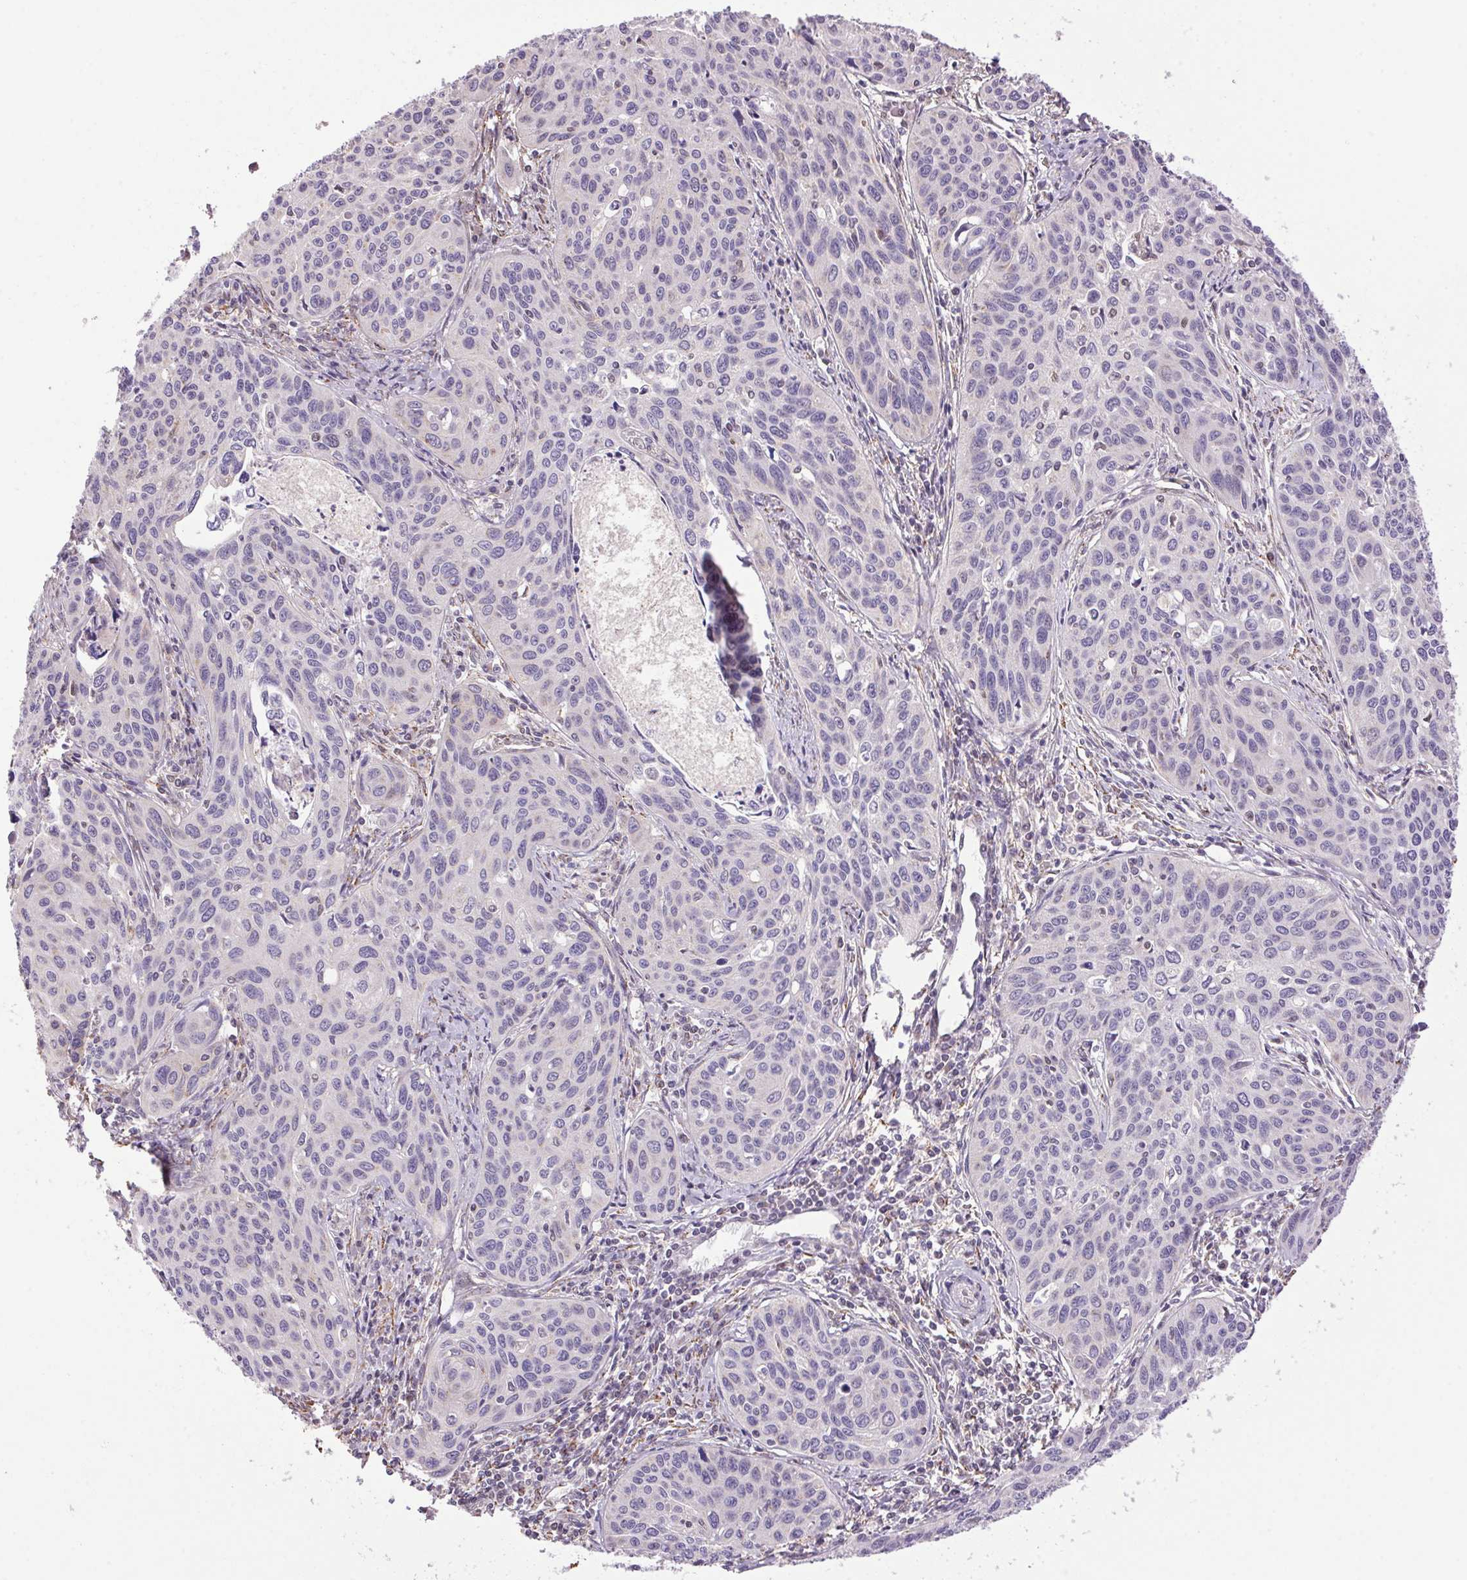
{"staining": {"intensity": "negative", "quantity": "none", "location": "none"}, "tissue": "cervical cancer", "cell_type": "Tumor cells", "image_type": "cancer", "snomed": [{"axis": "morphology", "description": "Squamous cell carcinoma, NOS"}, {"axis": "topography", "description": "Cervix"}], "caption": "A photomicrograph of cervical cancer (squamous cell carcinoma) stained for a protein shows no brown staining in tumor cells.", "gene": "AKR1E2", "patient": {"sex": "female", "age": 31}}